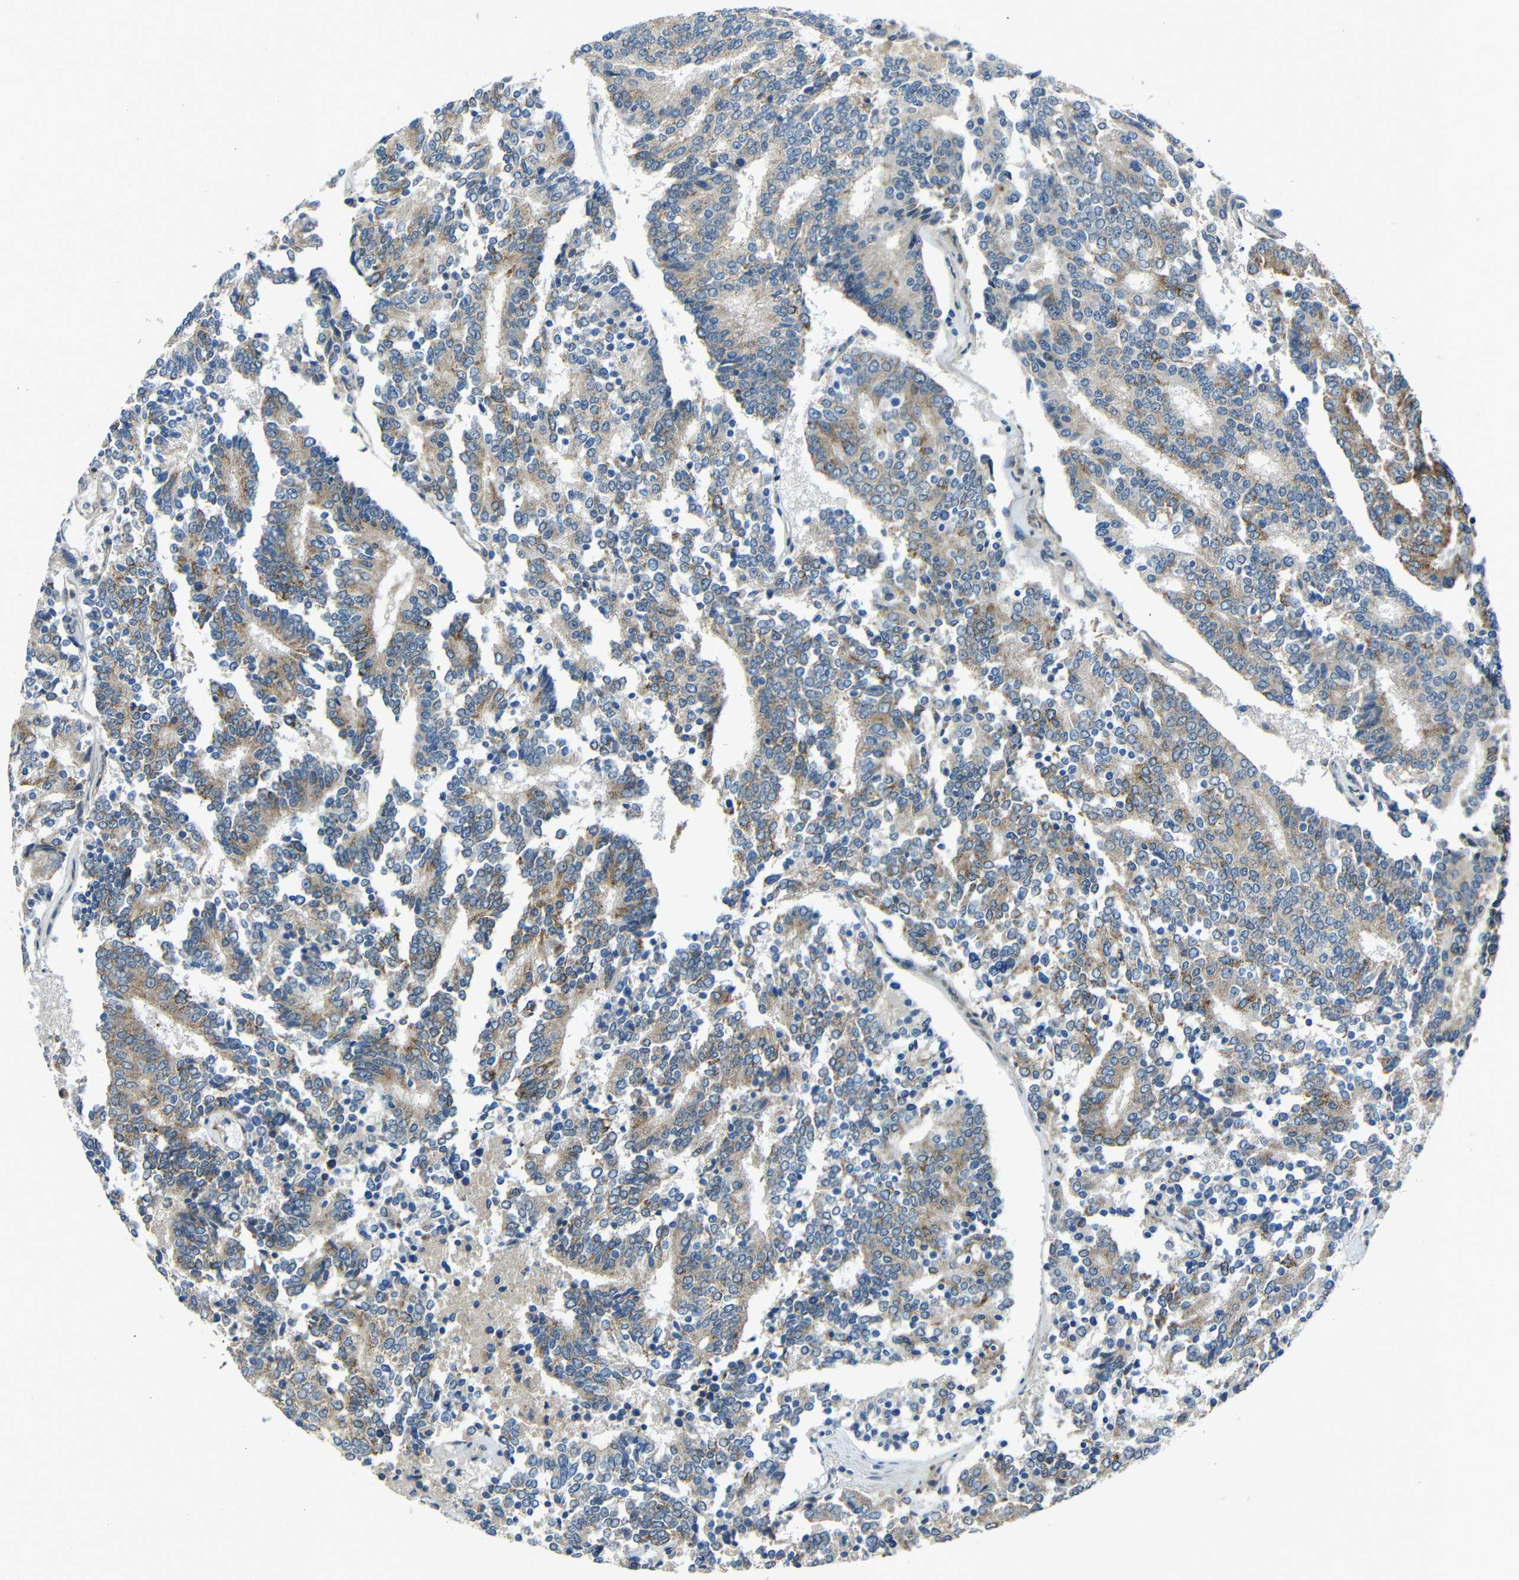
{"staining": {"intensity": "weak", "quantity": ">75%", "location": "cytoplasmic/membranous"}, "tissue": "prostate cancer", "cell_type": "Tumor cells", "image_type": "cancer", "snomed": [{"axis": "morphology", "description": "Normal tissue, NOS"}, {"axis": "morphology", "description": "Adenocarcinoma, High grade"}, {"axis": "topography", "description": "Prostate"}, {"axis": "topography", "description": "Seminal veicle"}], "caption": "Prostate adenocarcinoma (high-grade) stained with DAB (3,3'-diaminobenzidine) immunohistochemistry (IHC) shows low levels of weak cytoplasmic/membranous expression in about >75% of tumor cells.", "gene": "DCLK1", "patient": {"sex": "male", "age": 55}}